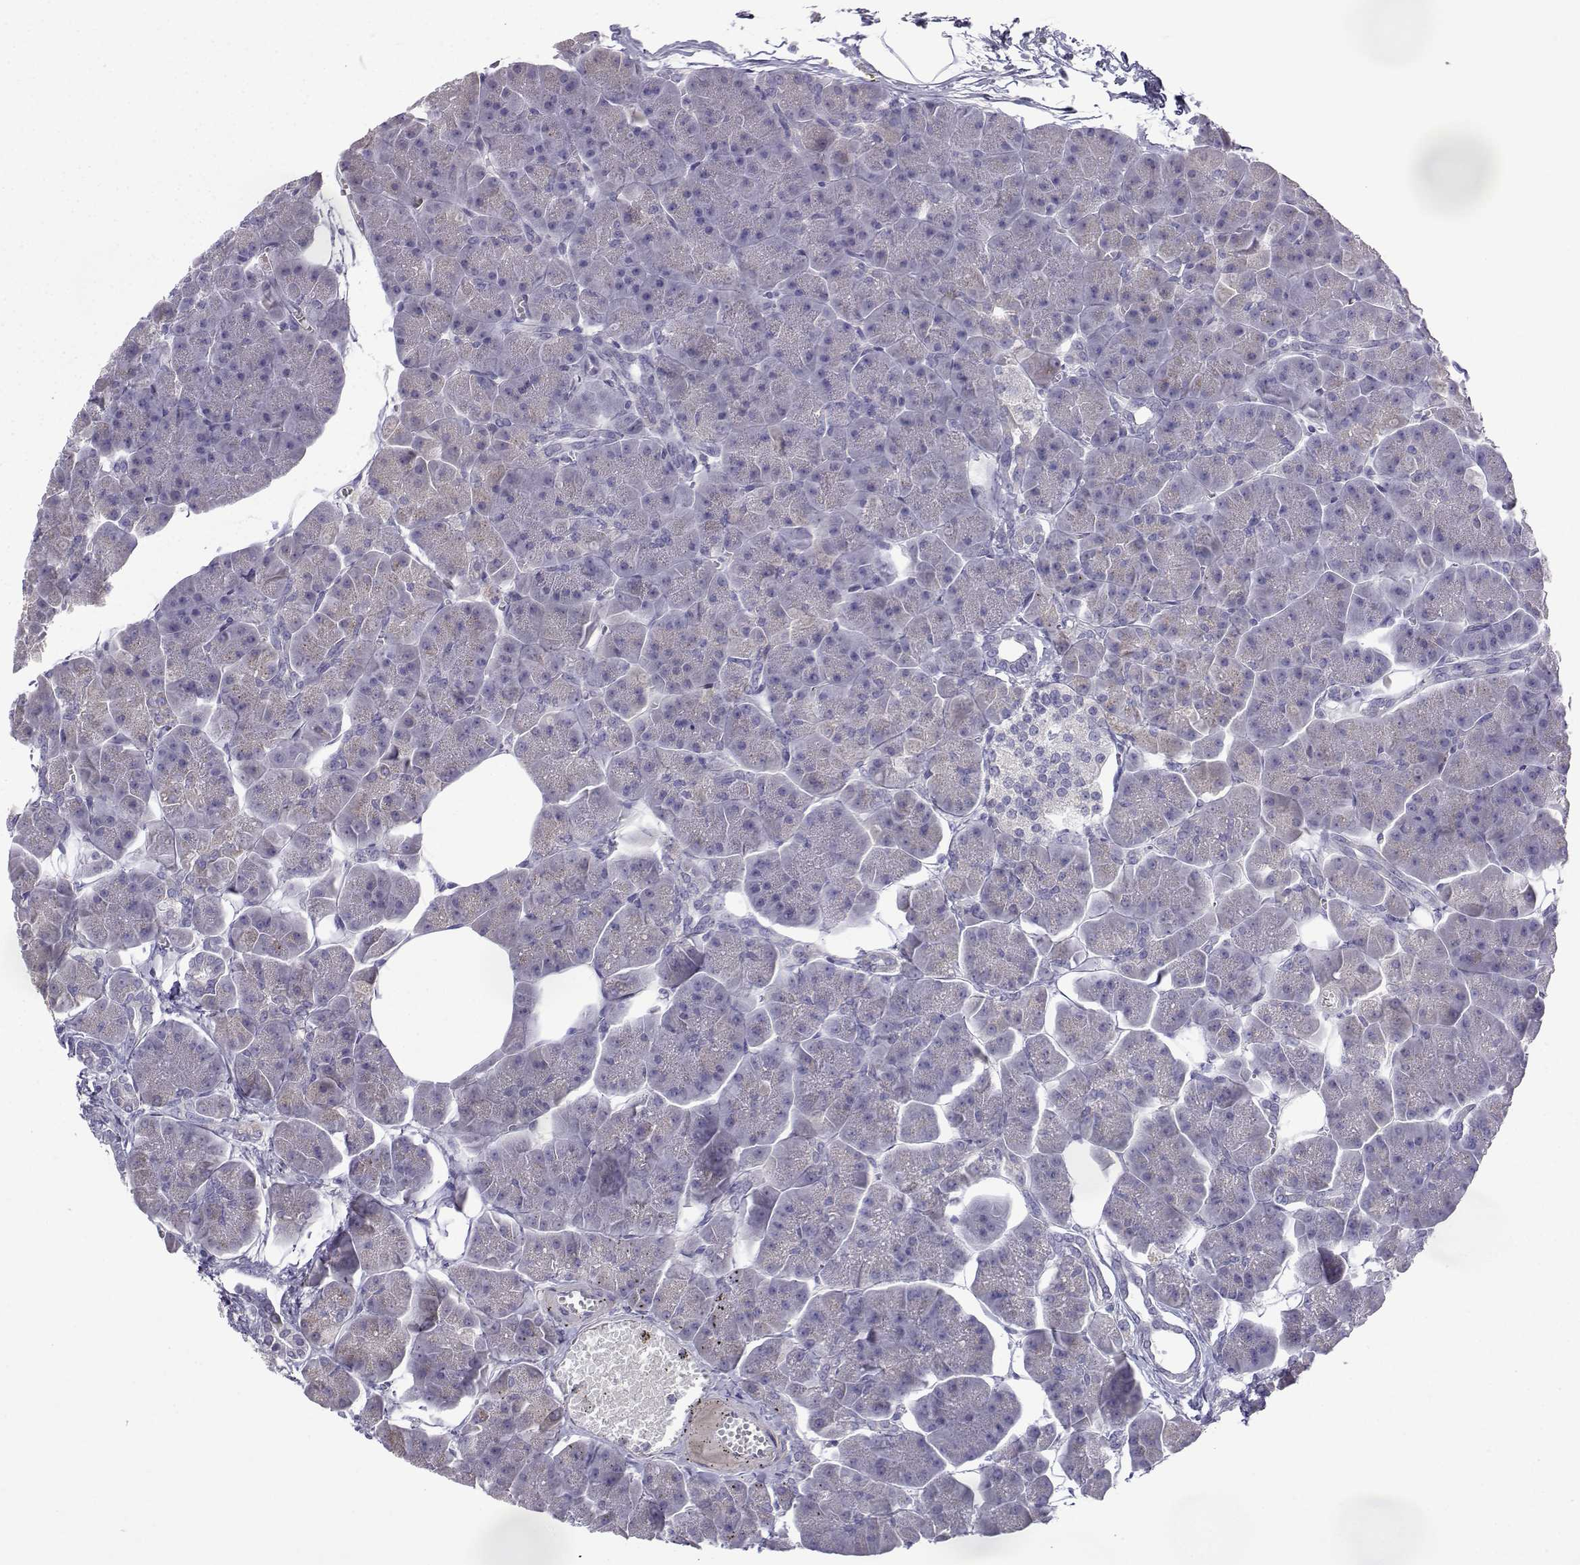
{"staining": {"intensity": "negative", "quantity": "none", "location": "none"}, "tissue": "pancreas", "cell_type": "Exocrine glandular cells", "image_type": "normal", "snomed": [{"axis": "morphology", "description": "Normal tissue, NOS"}, {"axis": "topography", "description": "Adipose tissue"}, {"axis": "topography", "description": "Pancreas"}, {"axis": "topography", "description": "Peripheral nerve tissue"}], "caption": "DAB immunohistochemical staining of unremarkable human pancreas displays no significant expression in exocrine glandular cells.", "gene": "SPACA7", "patient": {"sex": "female", "age": 58}}